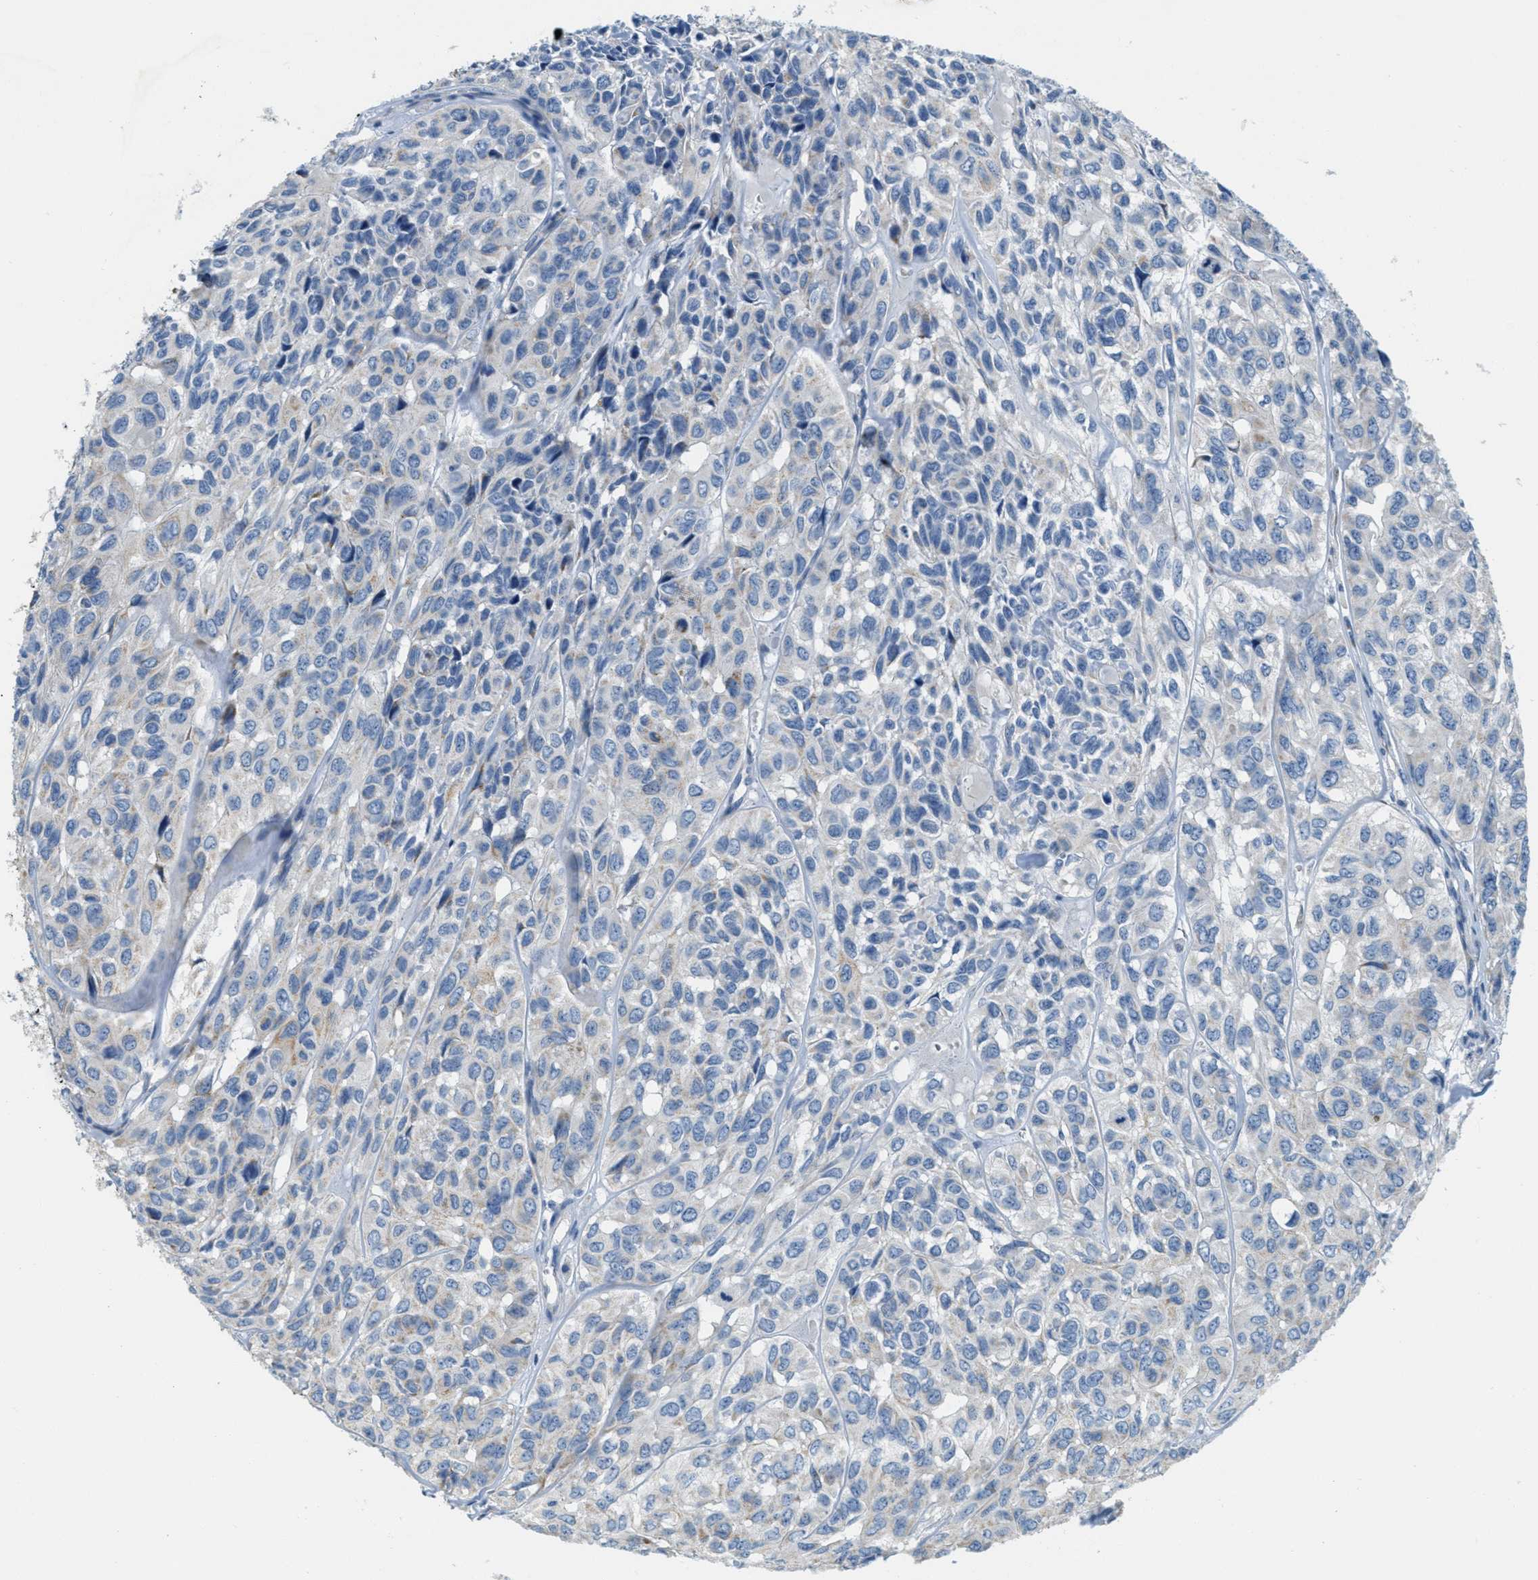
{"staining": {"intensity": "weak", "quantity": "<25%", "location": "cytoplasmic/membranous"}, "tissue": "head and neck cancer", "cell_type": "Tumor cells", "image_type": "cancer", "snomed": [{"axis": "morphology", "description": "Adenocarcinoma, NOS"}, {"axis": "topography", "description": "Salivary gland, NOS"}, {"axis": "topography", "description": "Head-Neck"}], "caption": "Head and neck cancer stained for a protein using immunohistochemistry (IHC) displays no expression tumor cells.", "gene": "CA4", "patient": {"sex": "female", "age": 76}}